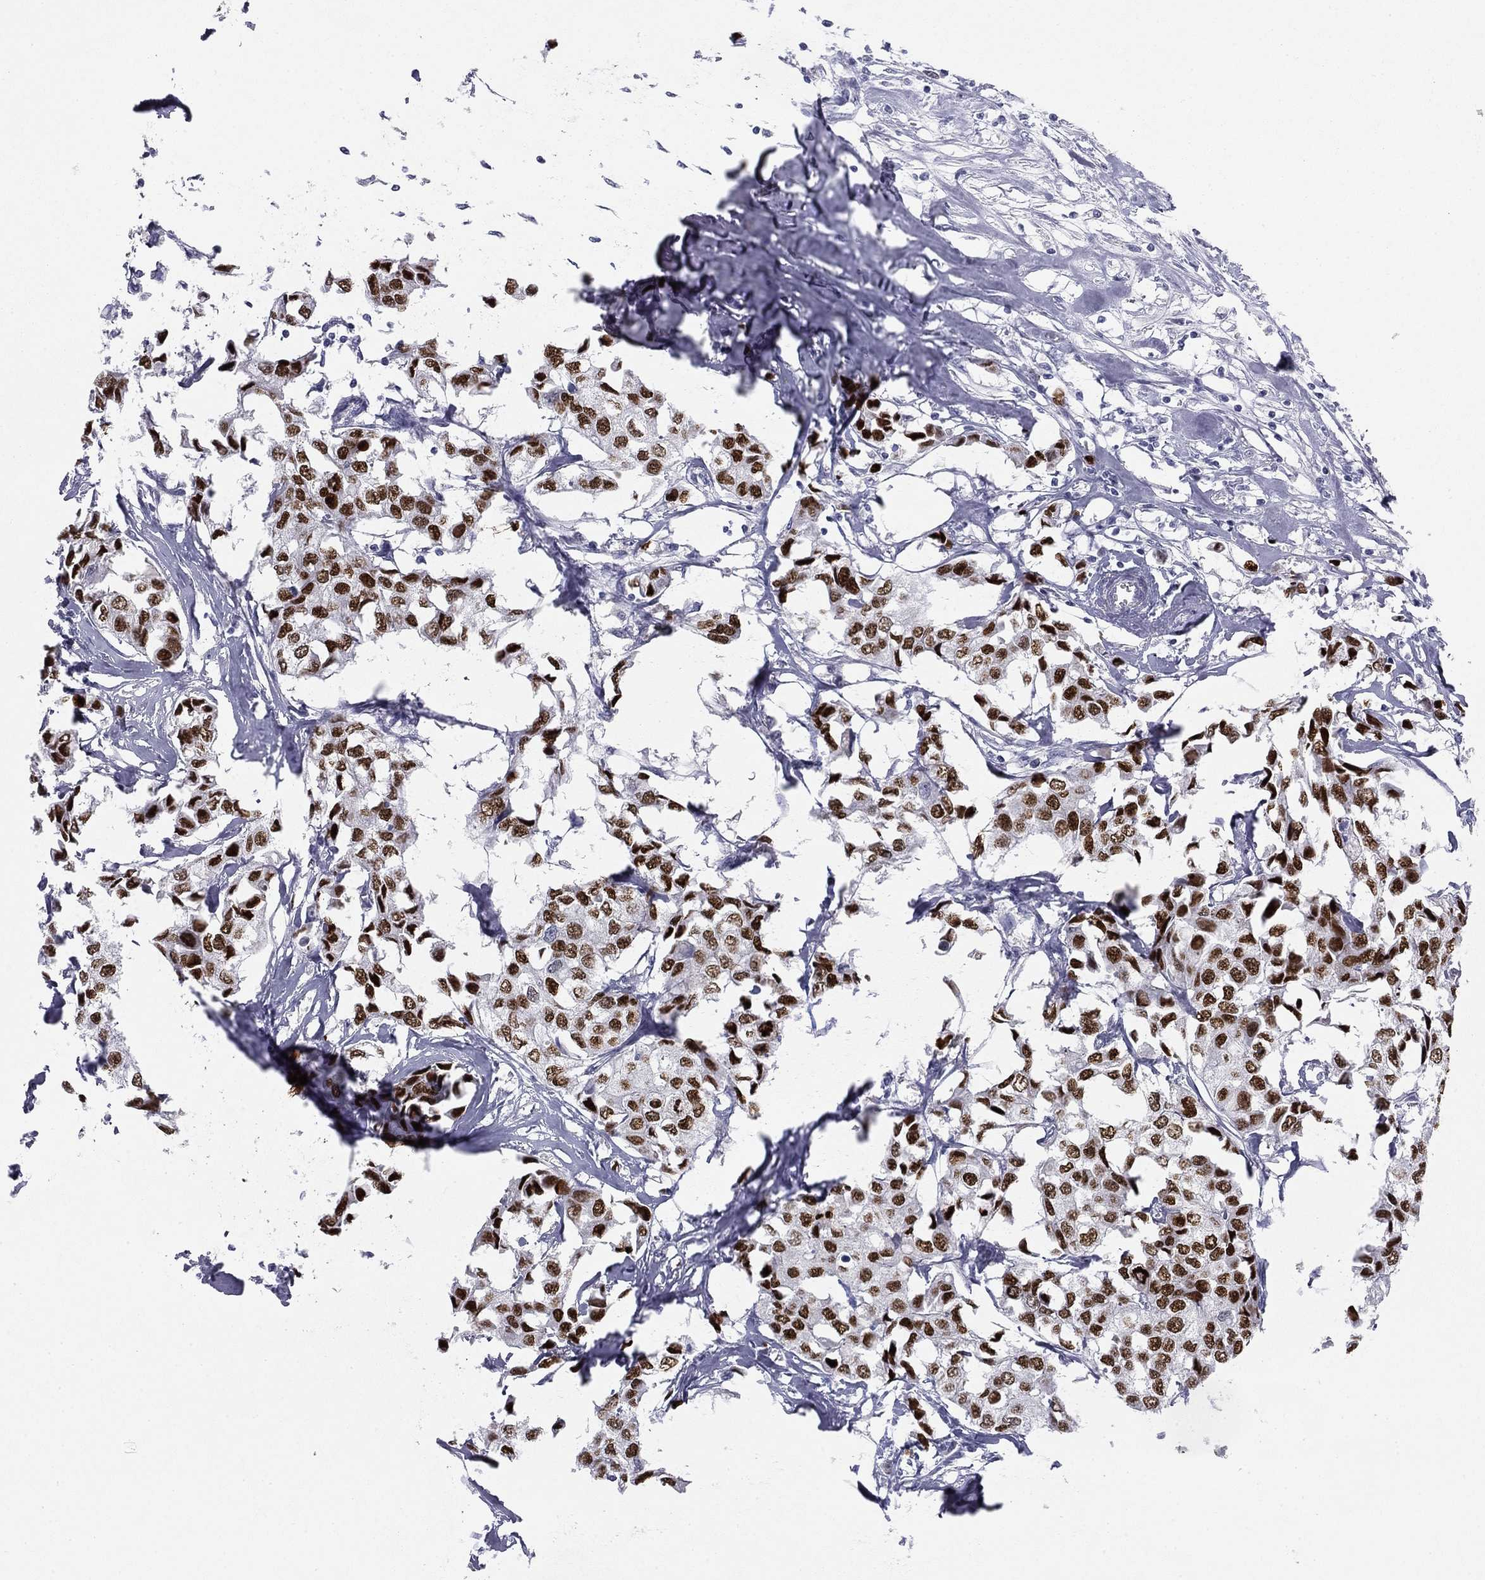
{"staining": {"intensity": "strong", "quantity": ">75%", "location": "nuclear"}, "tissue": "breast cancer", "cell_type": "Tumor cells", "image_type": "cancer", "snomed": [{"axis": "morphology", "description": "Duct carcinoma"}, {"axis": "topography", "description": "Breast"}], "caption": "Protein expression analysis of human breast cancer reveals strong nuclear staining in about >75% of tumor cells. The protein is stained brown, and the nuclei are stained in blue (DAB (3,3'-diaminobenzidine) IHC with brightfield microscopy, high magnification).", "gene": "TFAP2B", "patient": {"sex": "female", "age": 80}}